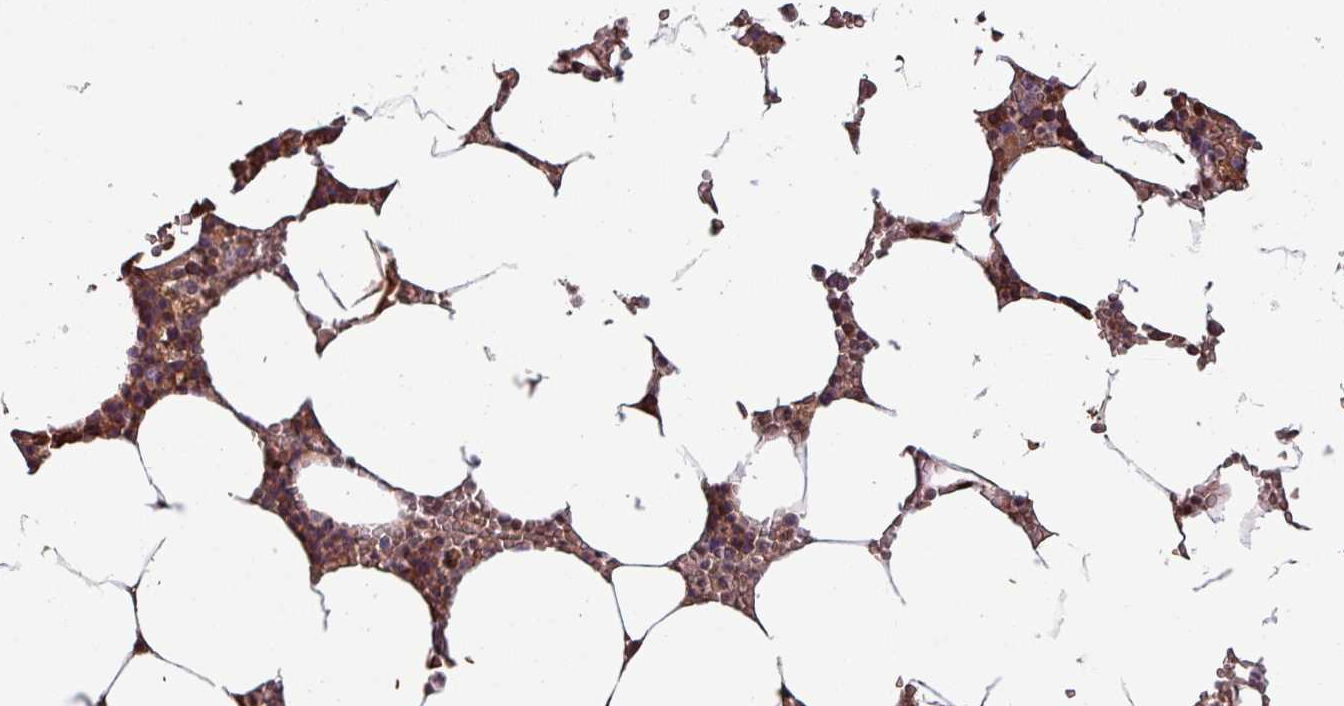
{"staining": {"intensity": "moderate", "quantity": ">75%", "location": "cytoplasmic/membranous,nuclear"}, "tissue": "bone marrow", "cell_type": "Hematopoietic cells", "image_type": "normal", "snomed": [{"axis": "morphology", "description": "Normal tissue, NOS"}, {"axis": "topography", "description": "Bone marrow"}], "caption": "A brown stain labels moderate cytoplasmic/membranous,nuclear staining of a protein in hematopoietic cells of unremarkable bone marrow.", "gene": "PSMB8", "patient": {"sex": "male", "age": 70}}